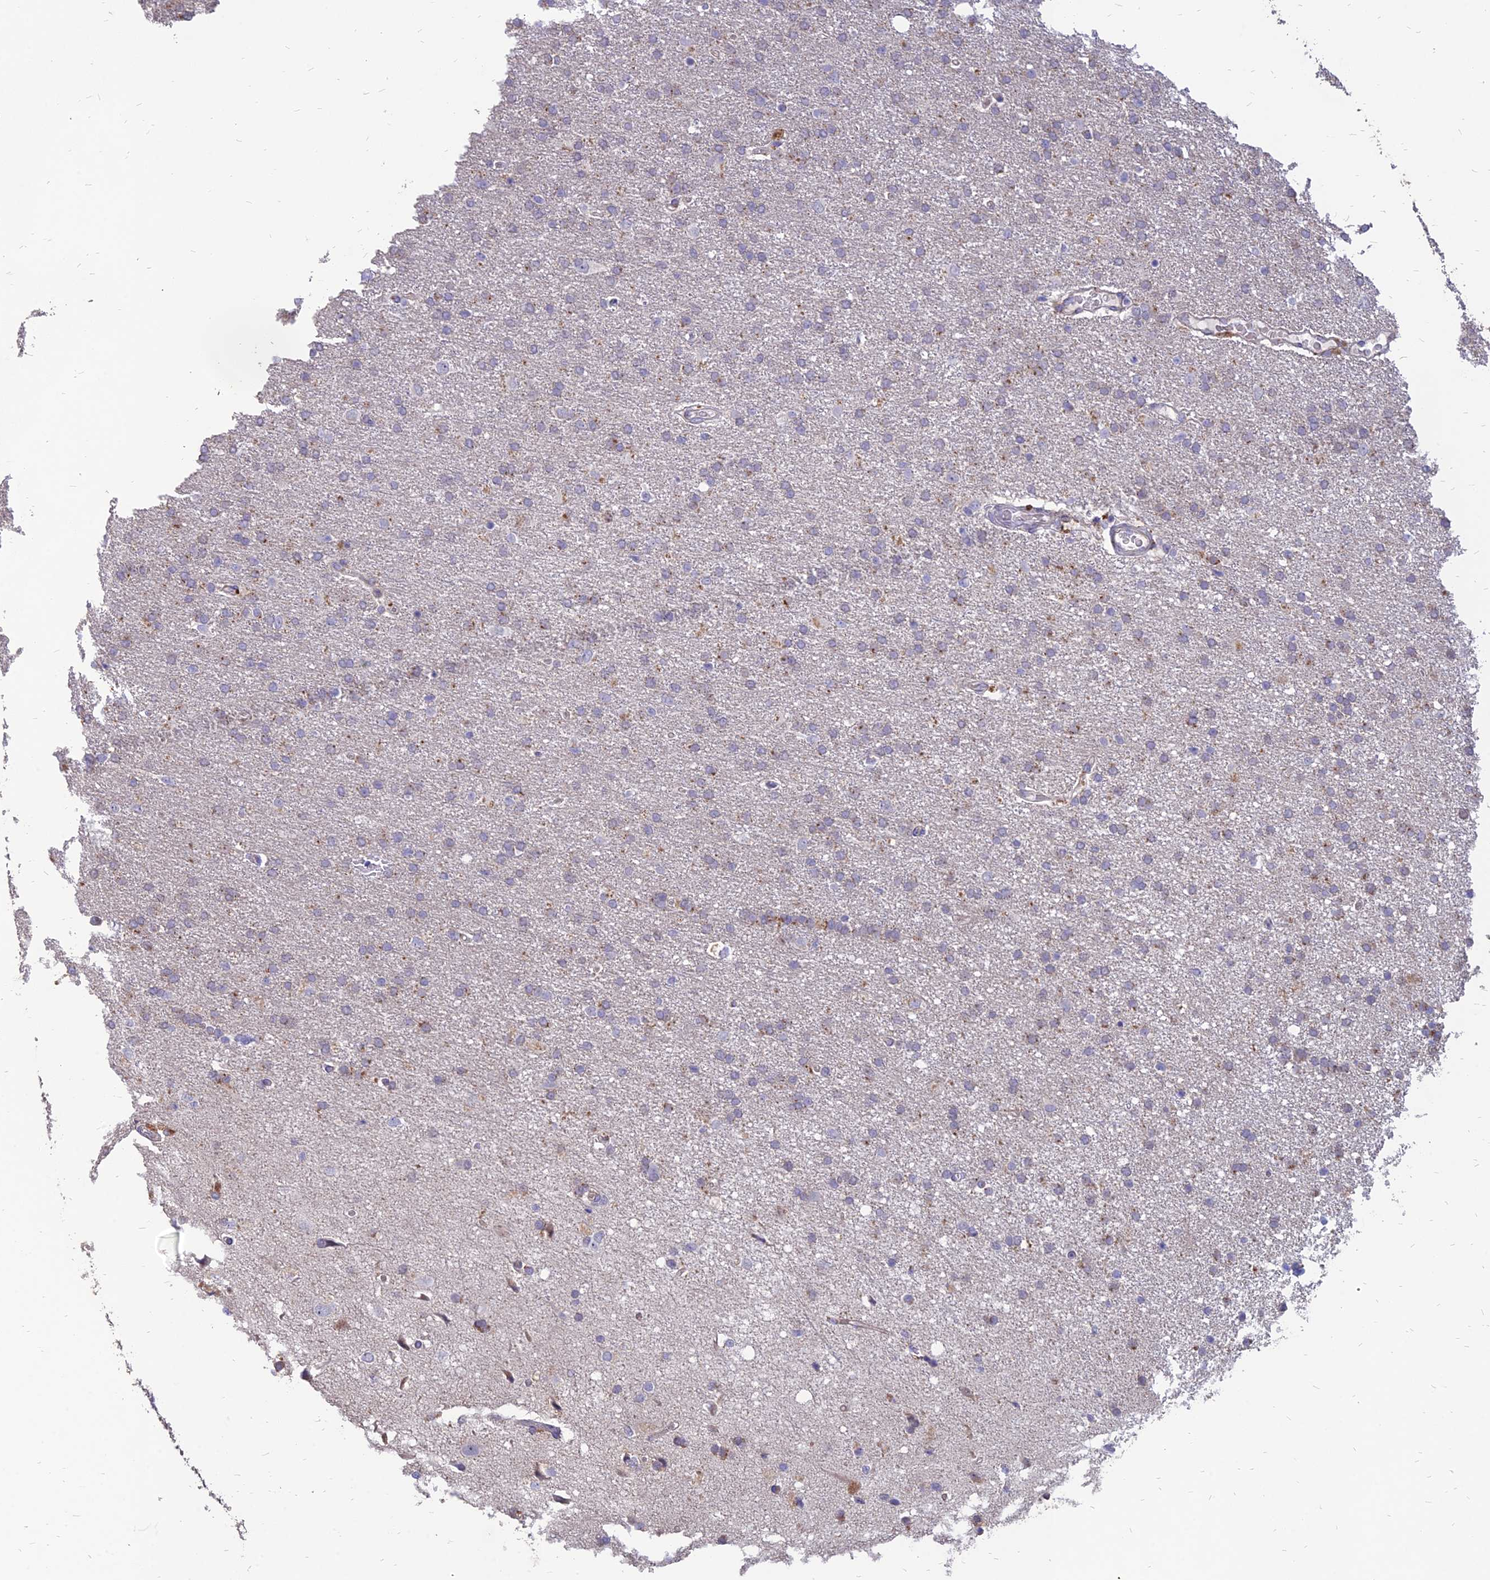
{"staining": {"intensity": "weak", "quantity": "25%-75%", "location": "cytoplasmic/membranous"}, "tissue": "glioma", "cell_type": "Tumor cells", "image_type": "cancer", "snomed": [{"axis": "morphology", "description": "Glioma, malignant, High grade"}, {"axis": "topography", "description": "Brain"}], "caption": "DAB immunohistochemical staining of glioma demonstrates weak cytoplasmic/membranous protein expression in approximately 25%-75% of tumor cells.", "gene": "ST3GAL6", "patient": {"sex": "male", "age": 72}}